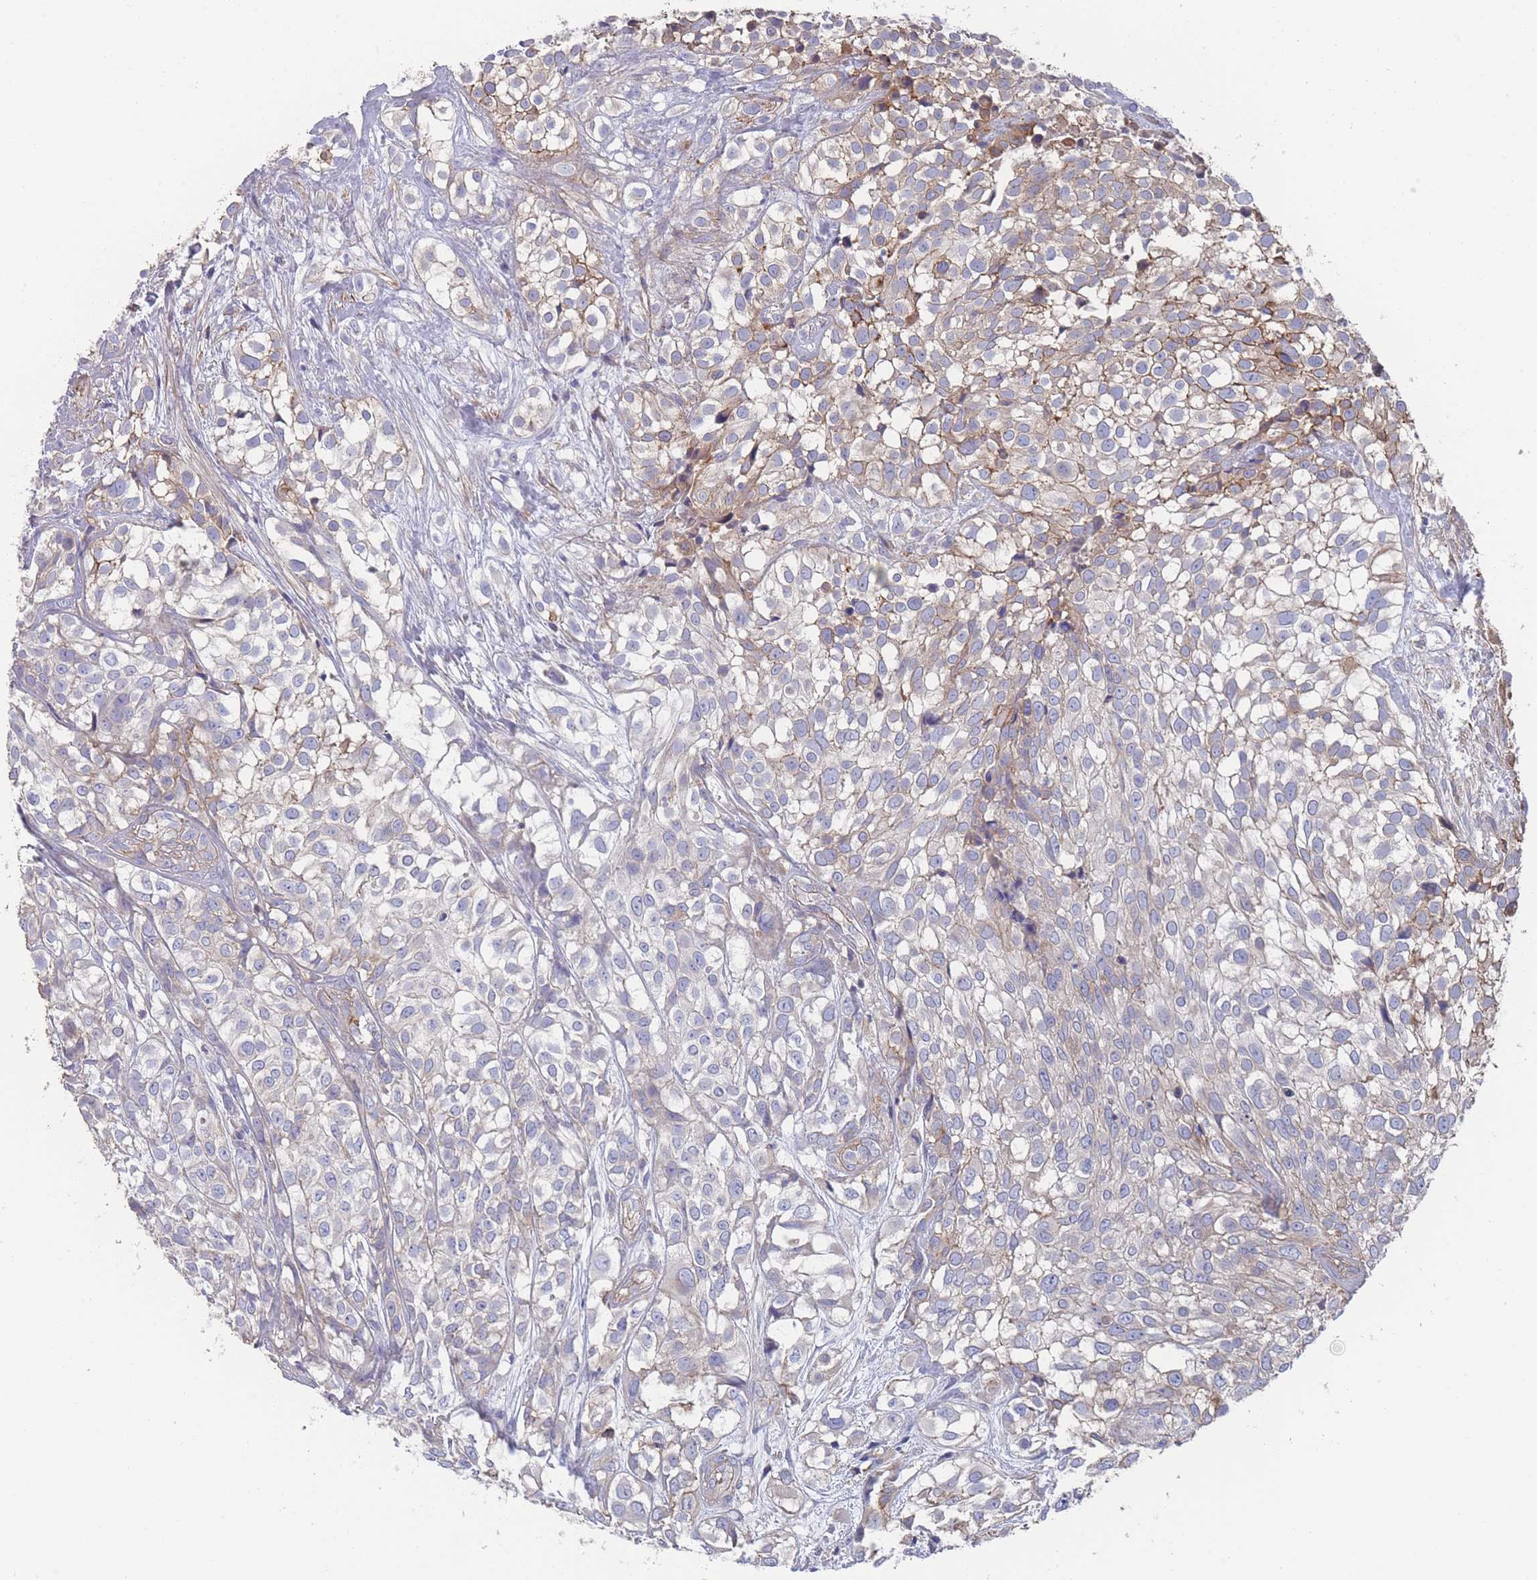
{"staining": {"intensity": "weak", "quantity": "<25%", "location": "cytoplasmic/membranous"}, "tissue": "urothelial cancer", "cell_type": "Tumor cells", "image_type": "cancer", "snomed": [{"axis": "morphology", "description": "Urothelial carcinoma, High grade"}, {"axis": "topography", "description": "Urinary bladder"}], "caption": "The histopathology image exhibits no significant expression in tumor cells of urothelial cancer.", "gene": "SCCPDH", "patient": {"sex": "male", "age": 56}}